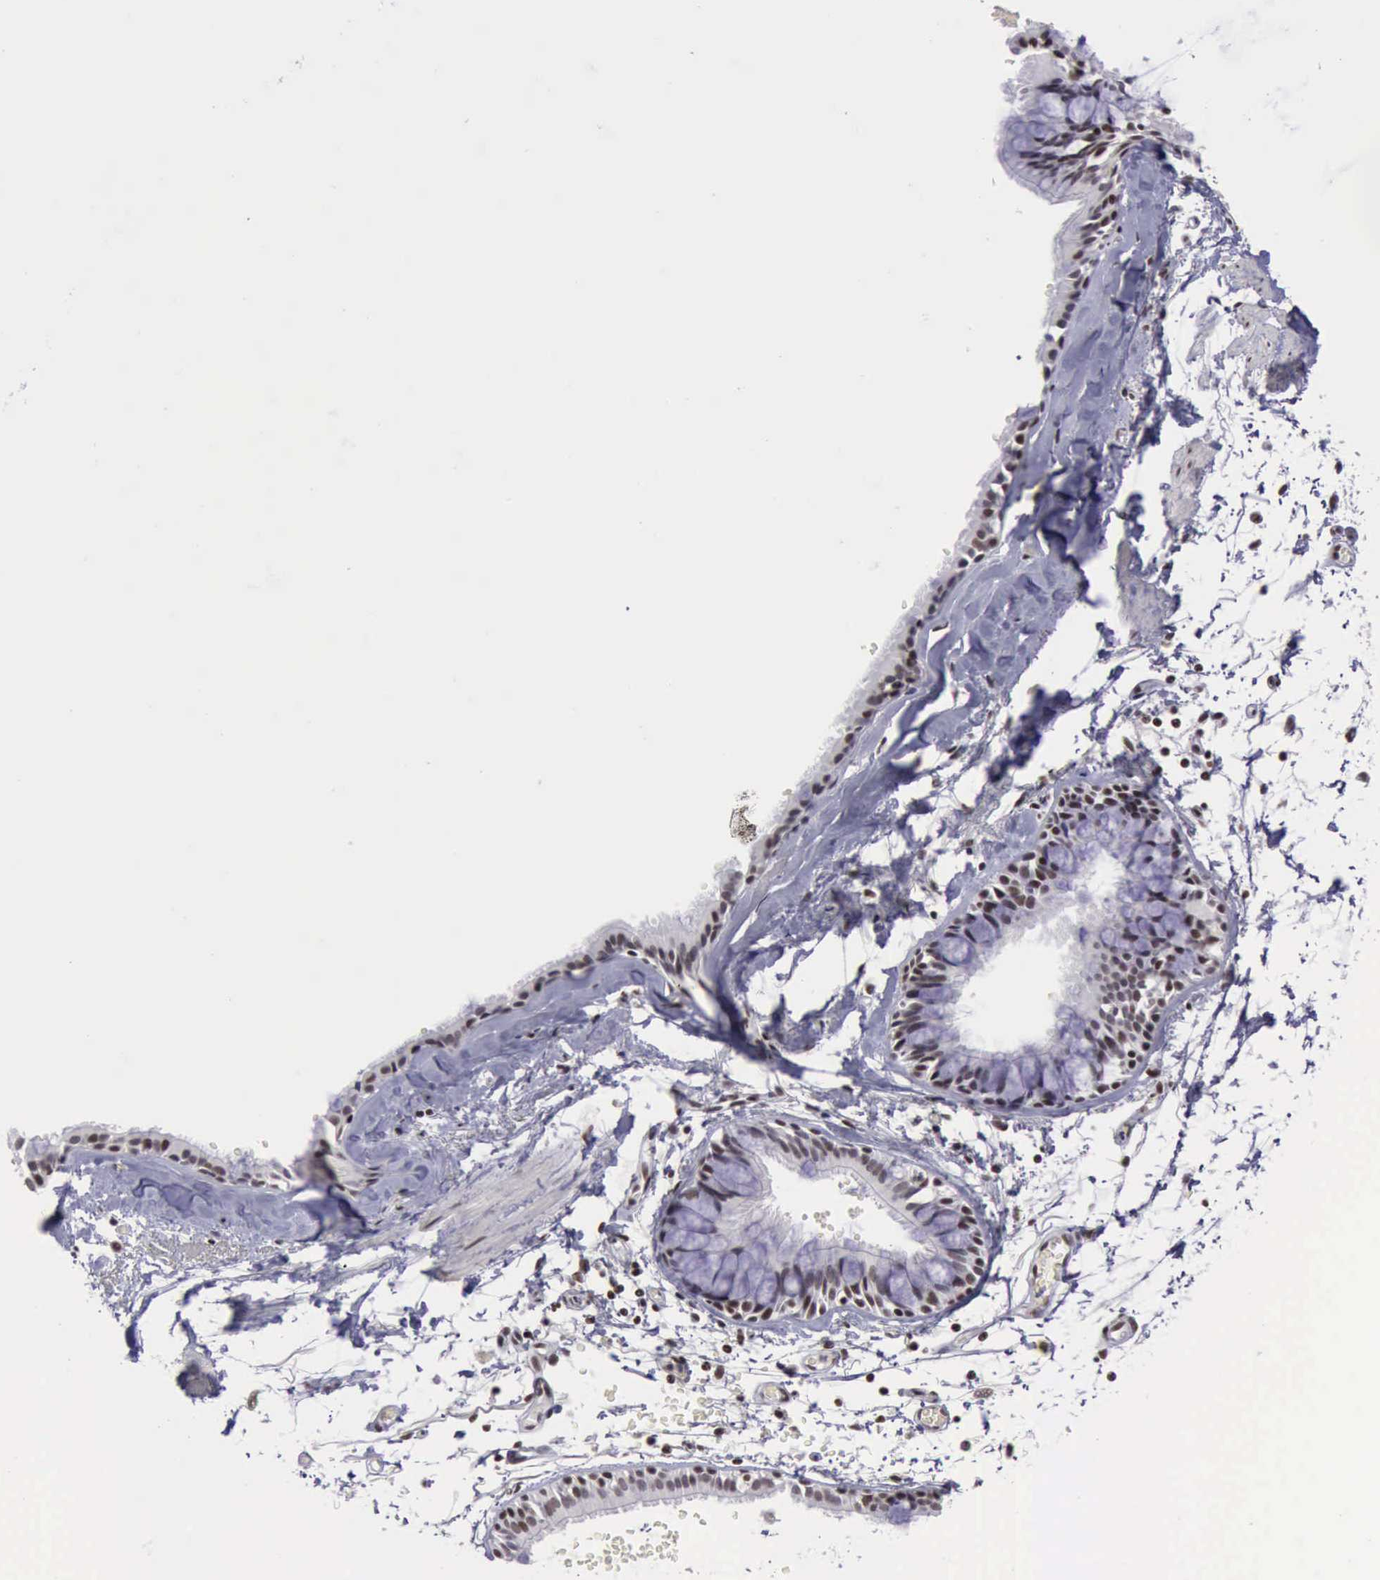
{"staining": {"intensity": "moderate", "quantity": "25%-75%", "location": "nuclear"}, "tissue": "bronchus", "cell_type": "Respiratory epithelial cells", "image_type": "normal", "snomed": [{"axis": "morphology", "description": "Normal tissue, NOS"}, {"axis": "topography", "description": "Bronchus"}, {"axis": "topography", "description": "Lung"}], "caption": "A brown stain labels moderate nuclear expression of a protein in respiratory epithelial cells of normal bronchus. The protein of interest is shown in brown color, while the nuclei are stained blue.", "gene": "YY1", "patient": {"sex": "female", "age": 56}}